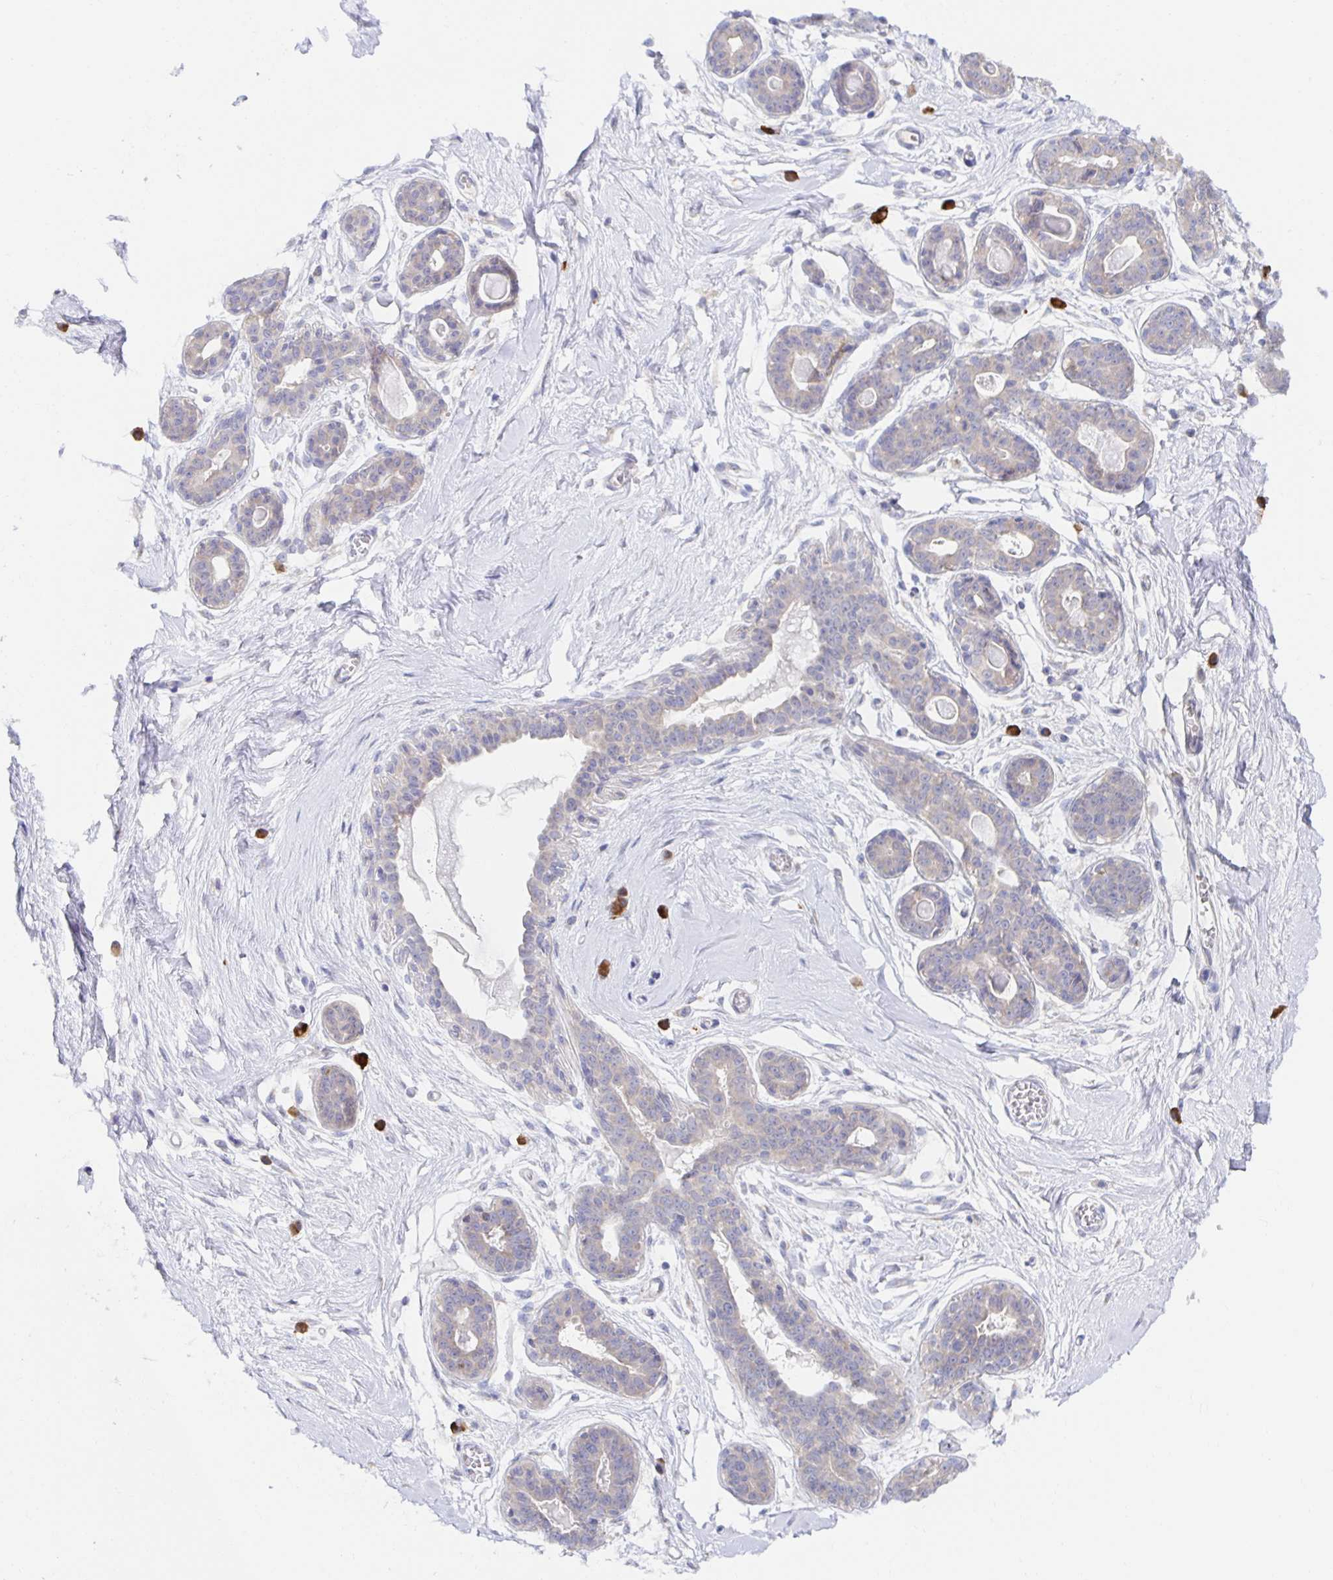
{"staining": {"intensity": "negative", "quantity": "none", "location": "none"}, "tissue": "breast", "cell_type": "Adipocytes", "image_type": "normal", "snomed": [{"axis": "morphology", "description": "Normal tissue, NOS"}, {"axis": "topography", "description": "Breast"}], "caption": "DAB (3,3'-diaminobenzidine) immunohistochemical staining of normal breast reveals no significant staining in adipocytes.", "gene": "BAD", "patient": {"sex": "female", "age": 45}}